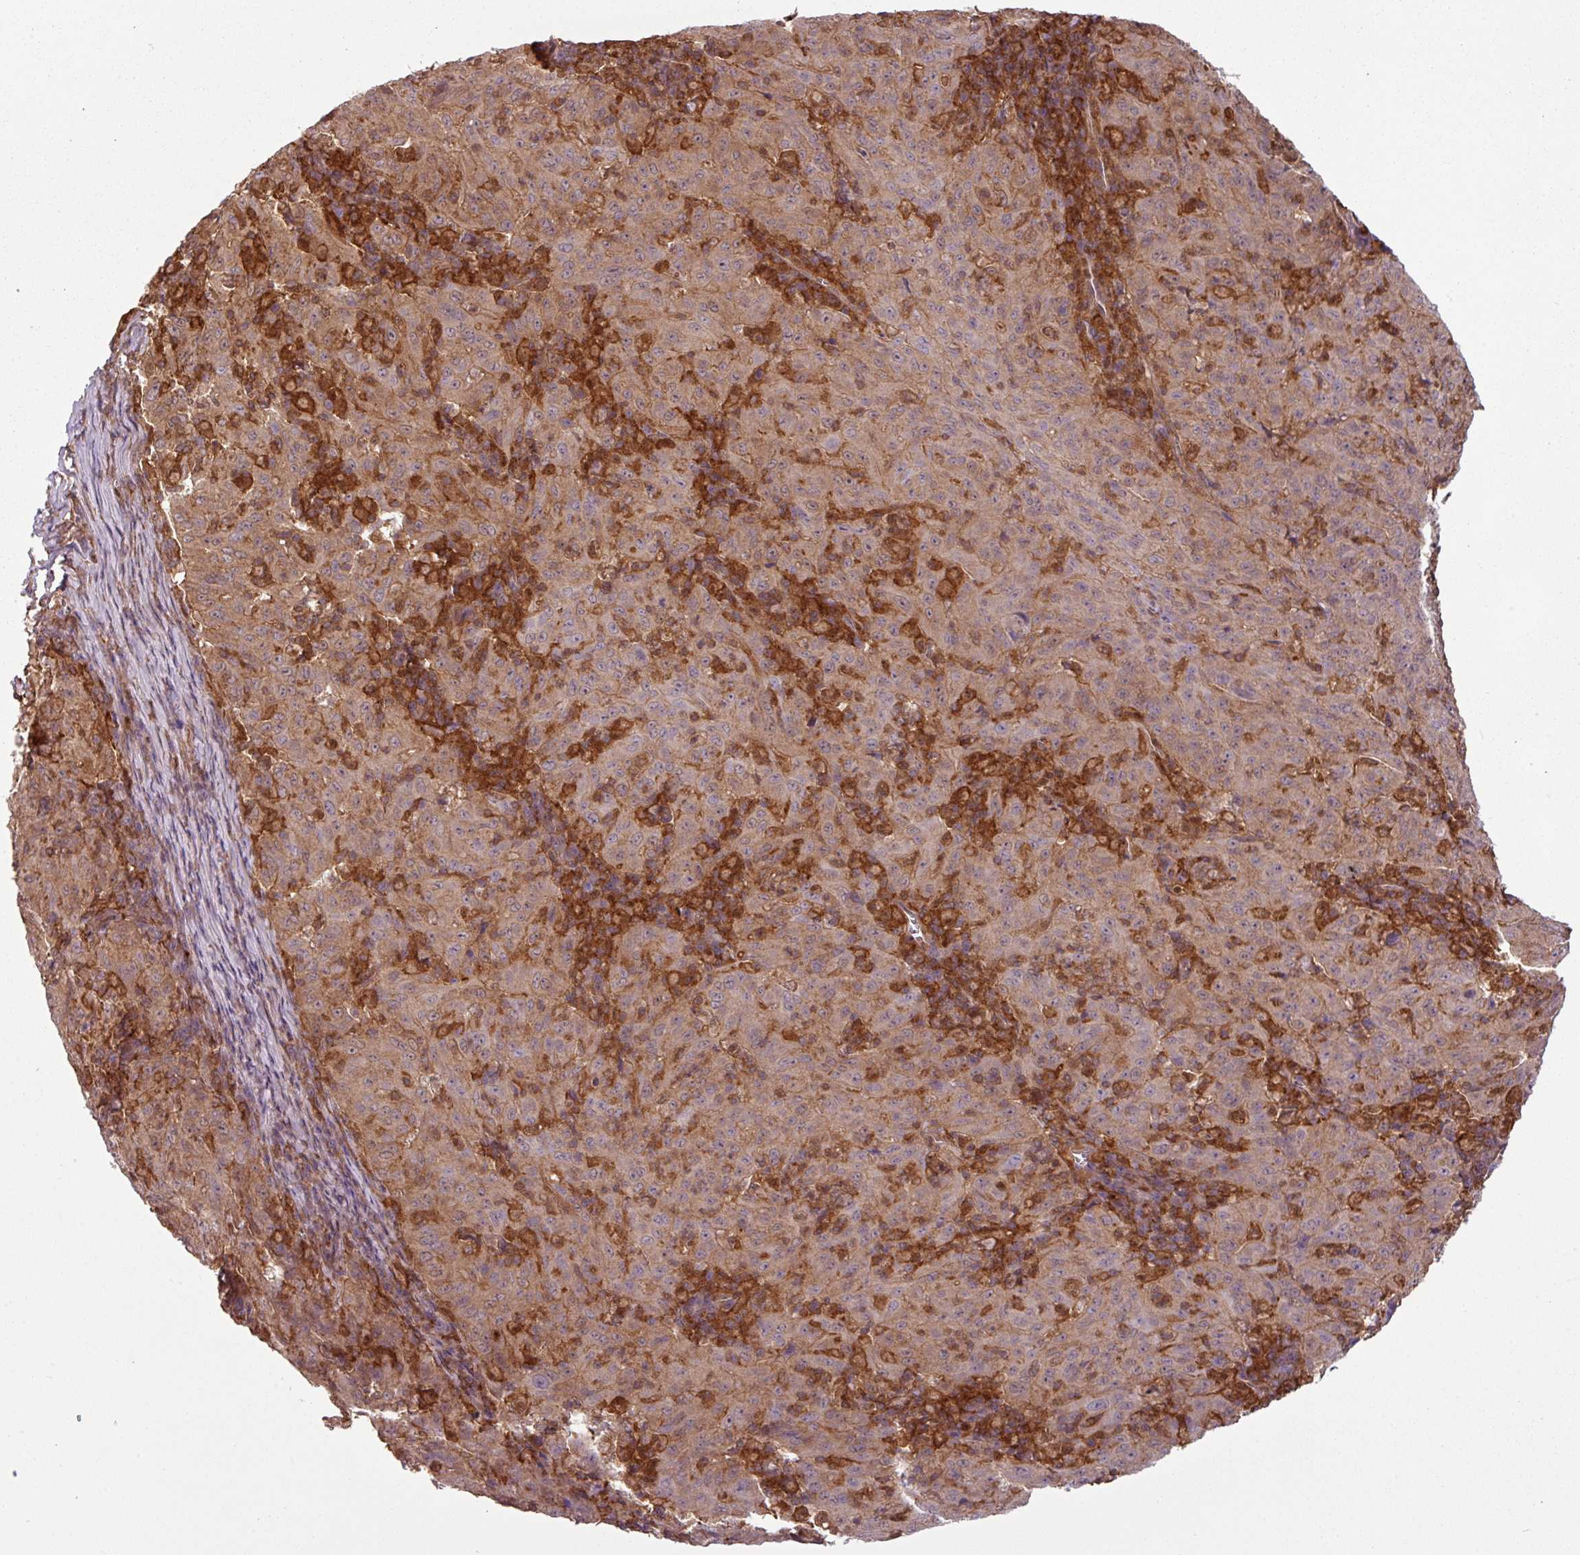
{"staining": {"intensity": "moderate", "quantity": ">75%", "location": "cytoplasmic/membranous"}, "tissue": "pancreatic cancer", "cell_type": "Tumor cells", "image_type": "cancer", "snomed": [{"axis": "morphology", "description": "Adenocarcinoma, NOS"}, {"axis": "topography", "description": "Pancreas"}], "caption": "IHC staining of pancreatic adenocarcinoma, which displays medium levels of moderate cytoplasmic/membranous positivity in about >75% of tumor cells indicating moderate cytoplasmic/membranous protein staining. The staining was performed using DAB (3,3'-diaminobenzidine) (brown) for protein detection and nuclei were counterstained in hematoxylin (blue).", "gene": "SH3BGRL", "patient": {"sex": "male", "age": 63}}